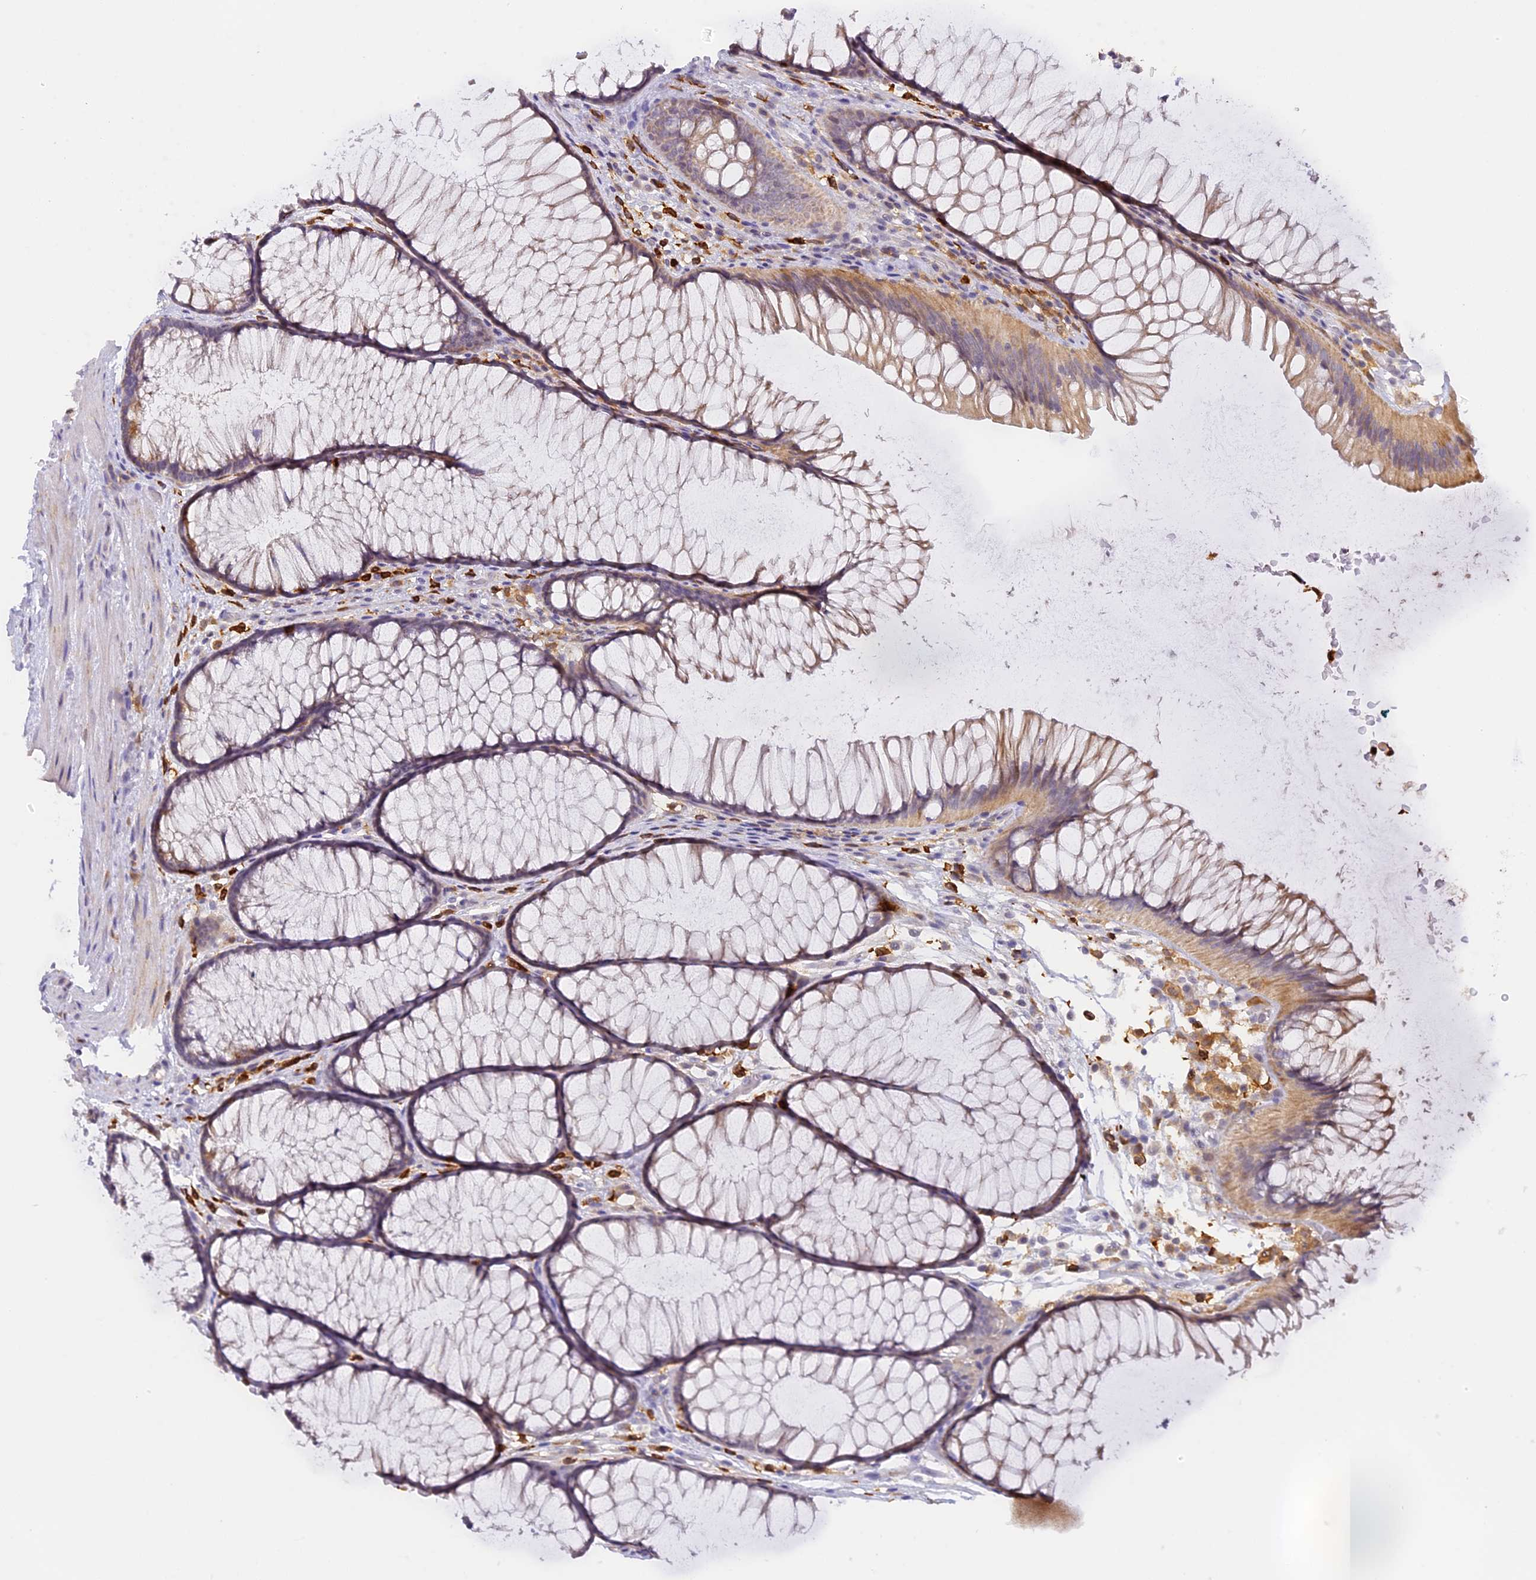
{"staining": {"intensity": "negative", "quantity": "none", "location": "none"}, "tissue": "colon", "cell_type": "Endothelial cells", "image_type": "normal", "snomed": [{"axis": "morphology", "description": "Normal tissue, NOS"}, {"axis": "topography", "description": "Colon"}], "caption": "Colon stained for a protein using immunohistochemistry reveals no positivity endothelial cells.", "gene": "NCF4", "patient": {"sex": "female", "age": 82}}